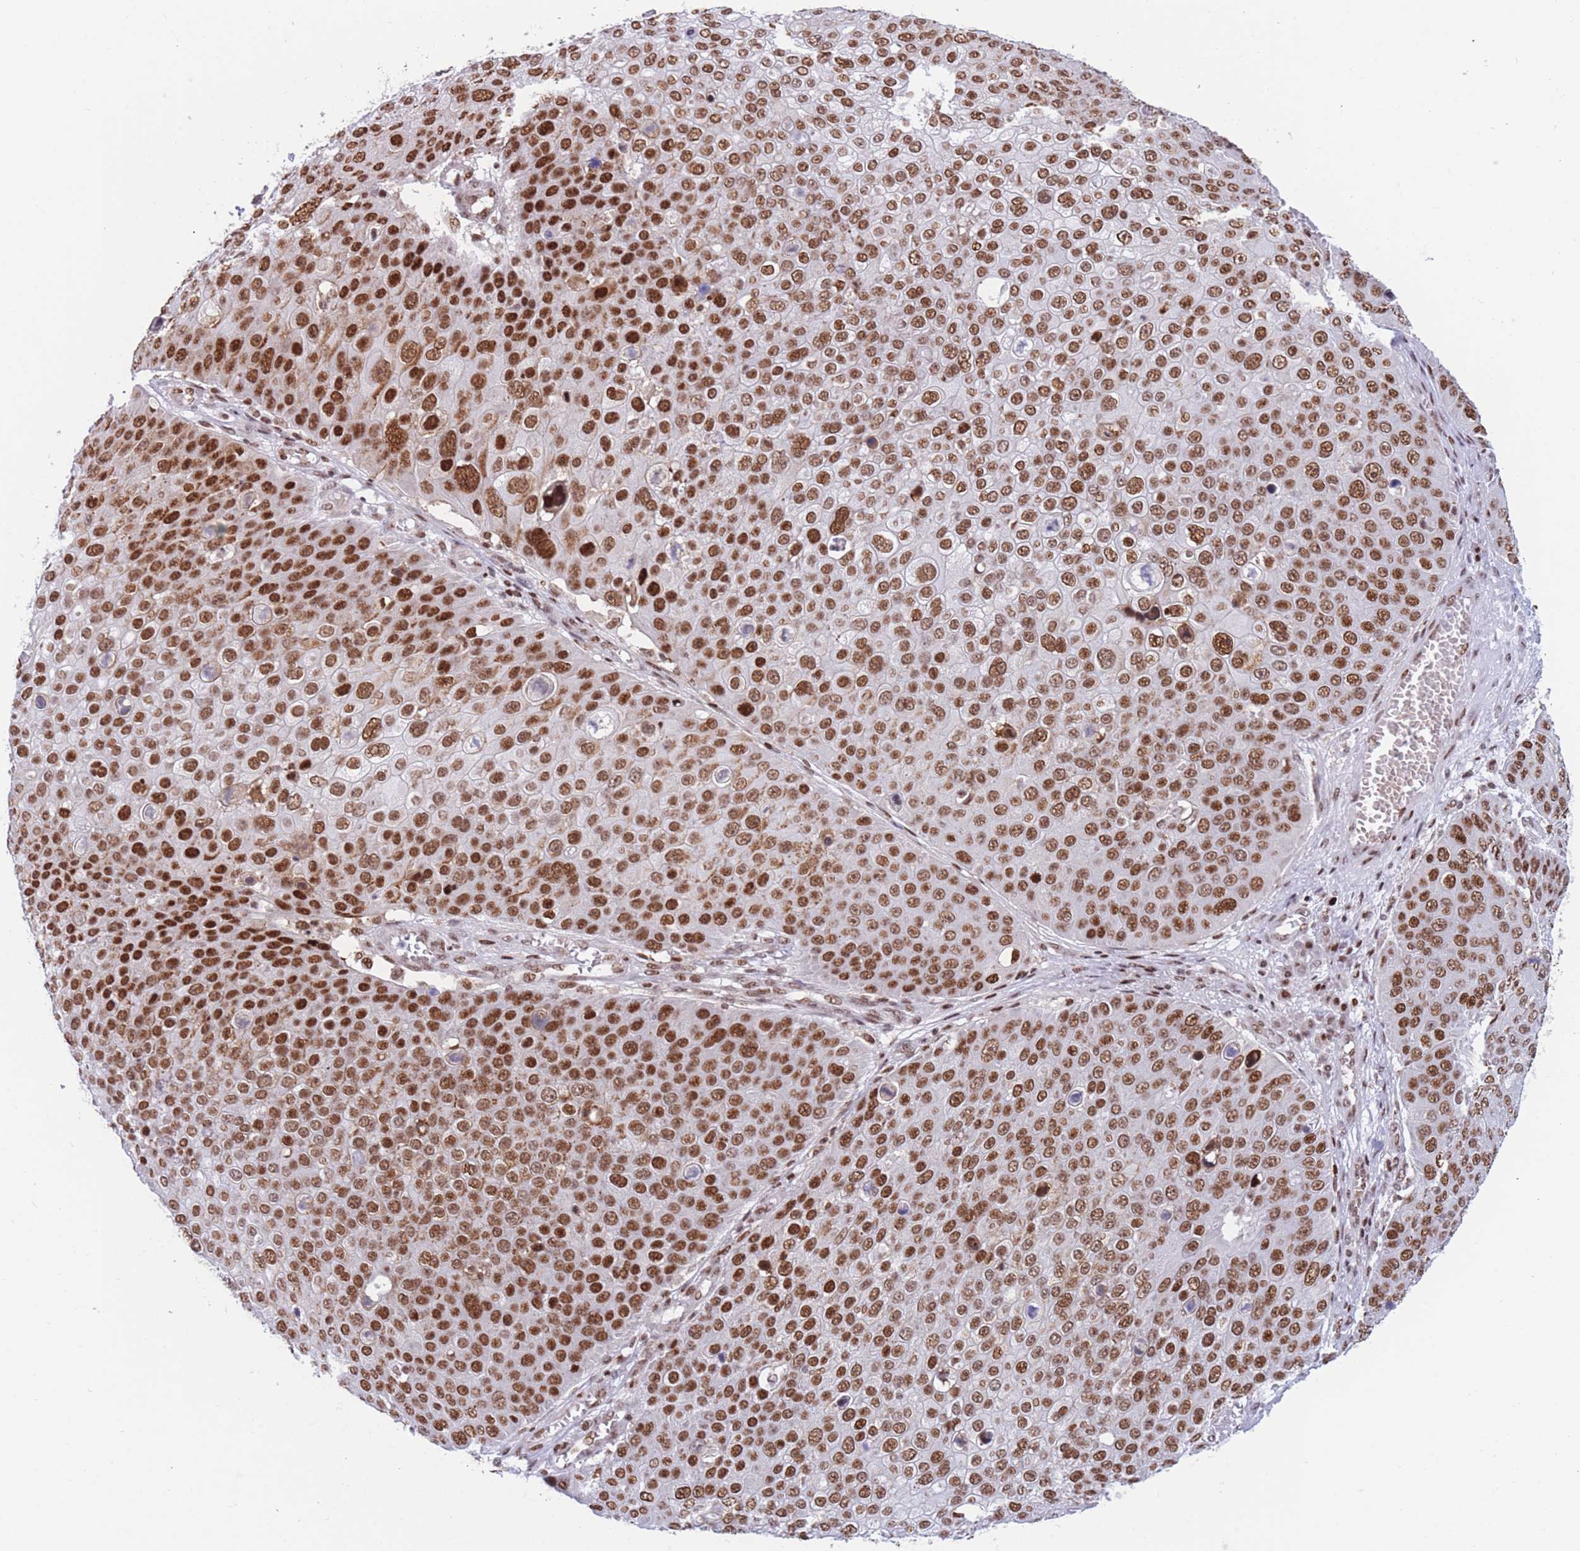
{"staining": {"intensity": "strong", "quantity": ">75%", "location": "nuclear"}, "tissue": "skin cancer", "cell_type": "Tumor cells", "image_type": "cancer", "snomed": [{"axis": "morphology", "description": "Squamous cell carcinoma, NOS"}, {"axis": "topography", "description": "Skin"}], "caption": "This photomicrograph demonstrates IHC staining of skin squamous cell carcinoma, with high strong nuclear expression in about >75% of tumor cells.", "gene": "DNAJC3", "patient": {"sex": "male", "age": 71}}